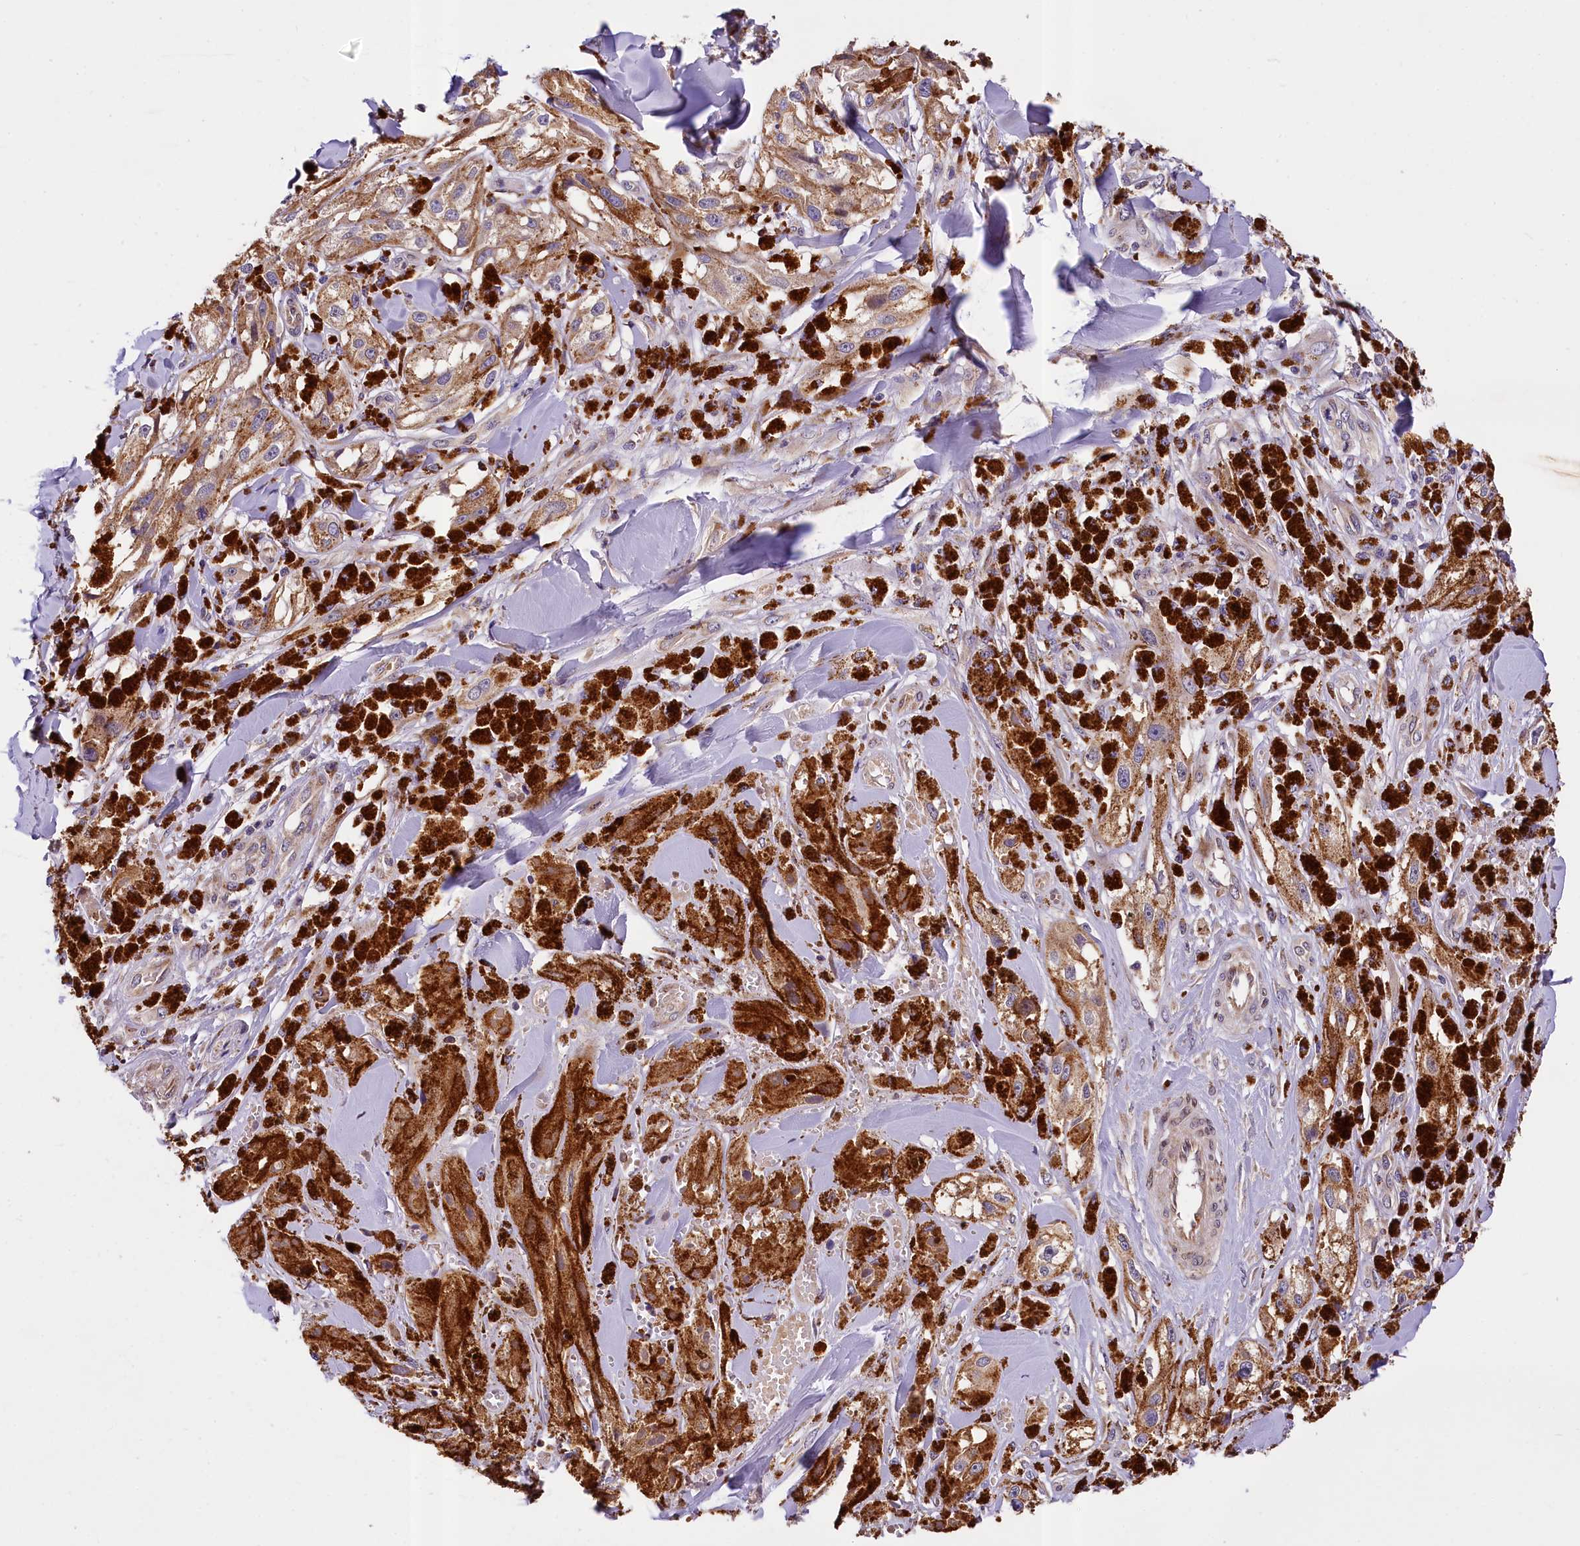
{"staining": {"intensity": "strong", "quantity": ">75%", "location": "cytoplasmic/membranous"}, "tissue": "melanoma", "cell_type": "Tumor cells", "image_type": "cancer", "snomed": [{"axis": "morphology", "description": "Malignant melanoma, NOS"}, {"axis": "topography", "description": "Skin"}], "caption": "Human melanoma stained with a protein marker displays strong staining in tumor cells.", "gene": "SUPV3L1", "patient": {"sex": "male", "age": 88}}